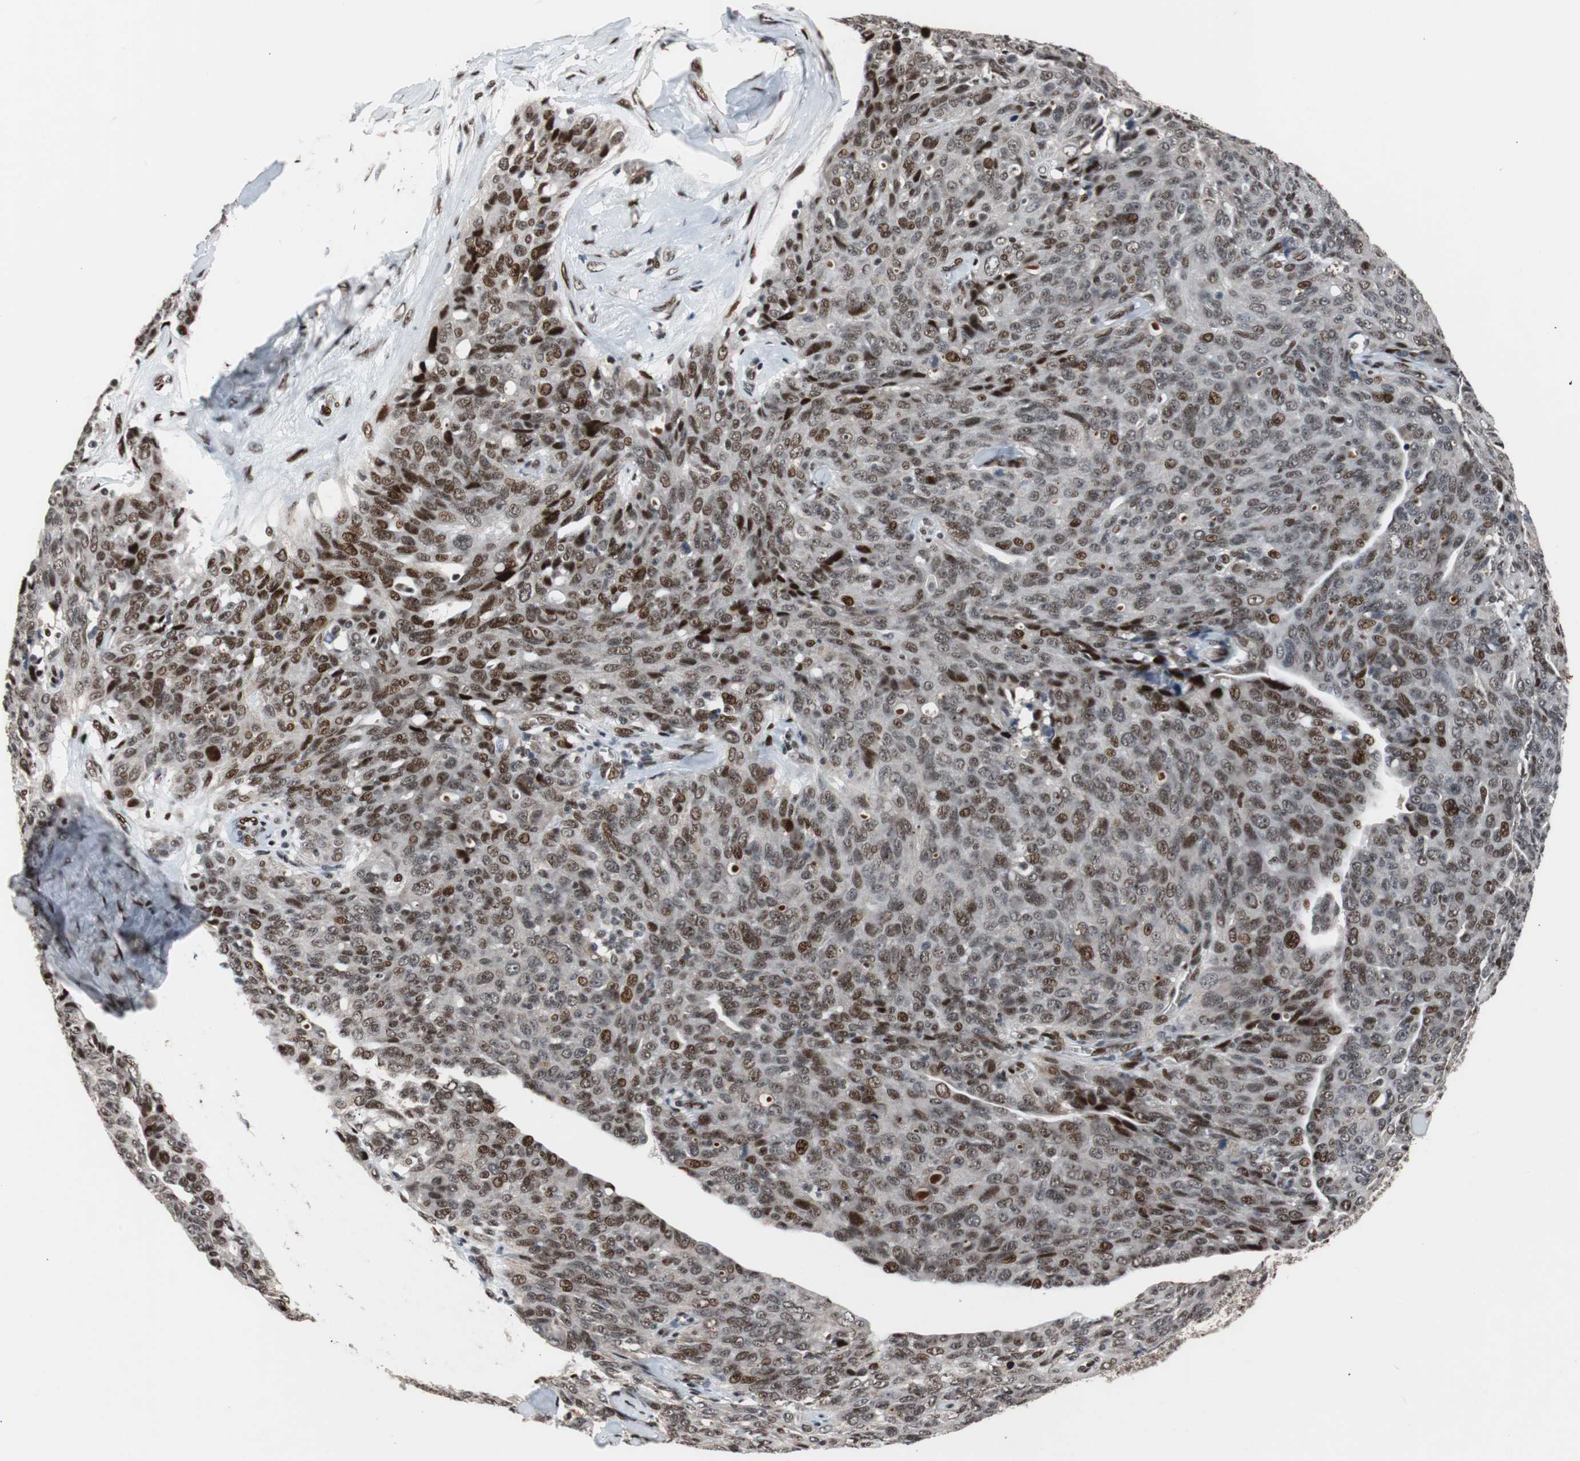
{"staining": {"intensity": "strong", "quantity": ">75%", "location": "nuclear"}, "tissue": "ovarian cancer", "cell_type": "Tumor cells", "image_type": "cancer", "snomed": [{"axis": "morphology", "description": "Carcinoma, endometroid"}, {"axis": "topography", "description": "Ovary"}], "caption": "Immunohistochemistry staining of endometroid carcinoma (ovarian), which reveals high levels of strong nuclear expression in about >75% of tumor cells indicating strong nuclear protein staining. The staining was performed using DAB (brown) for protein detection and nuclei were counterstained in hematoxylin (blue).", "gene": "NBL1", "patient": {"sex": "female", "age": 60}}